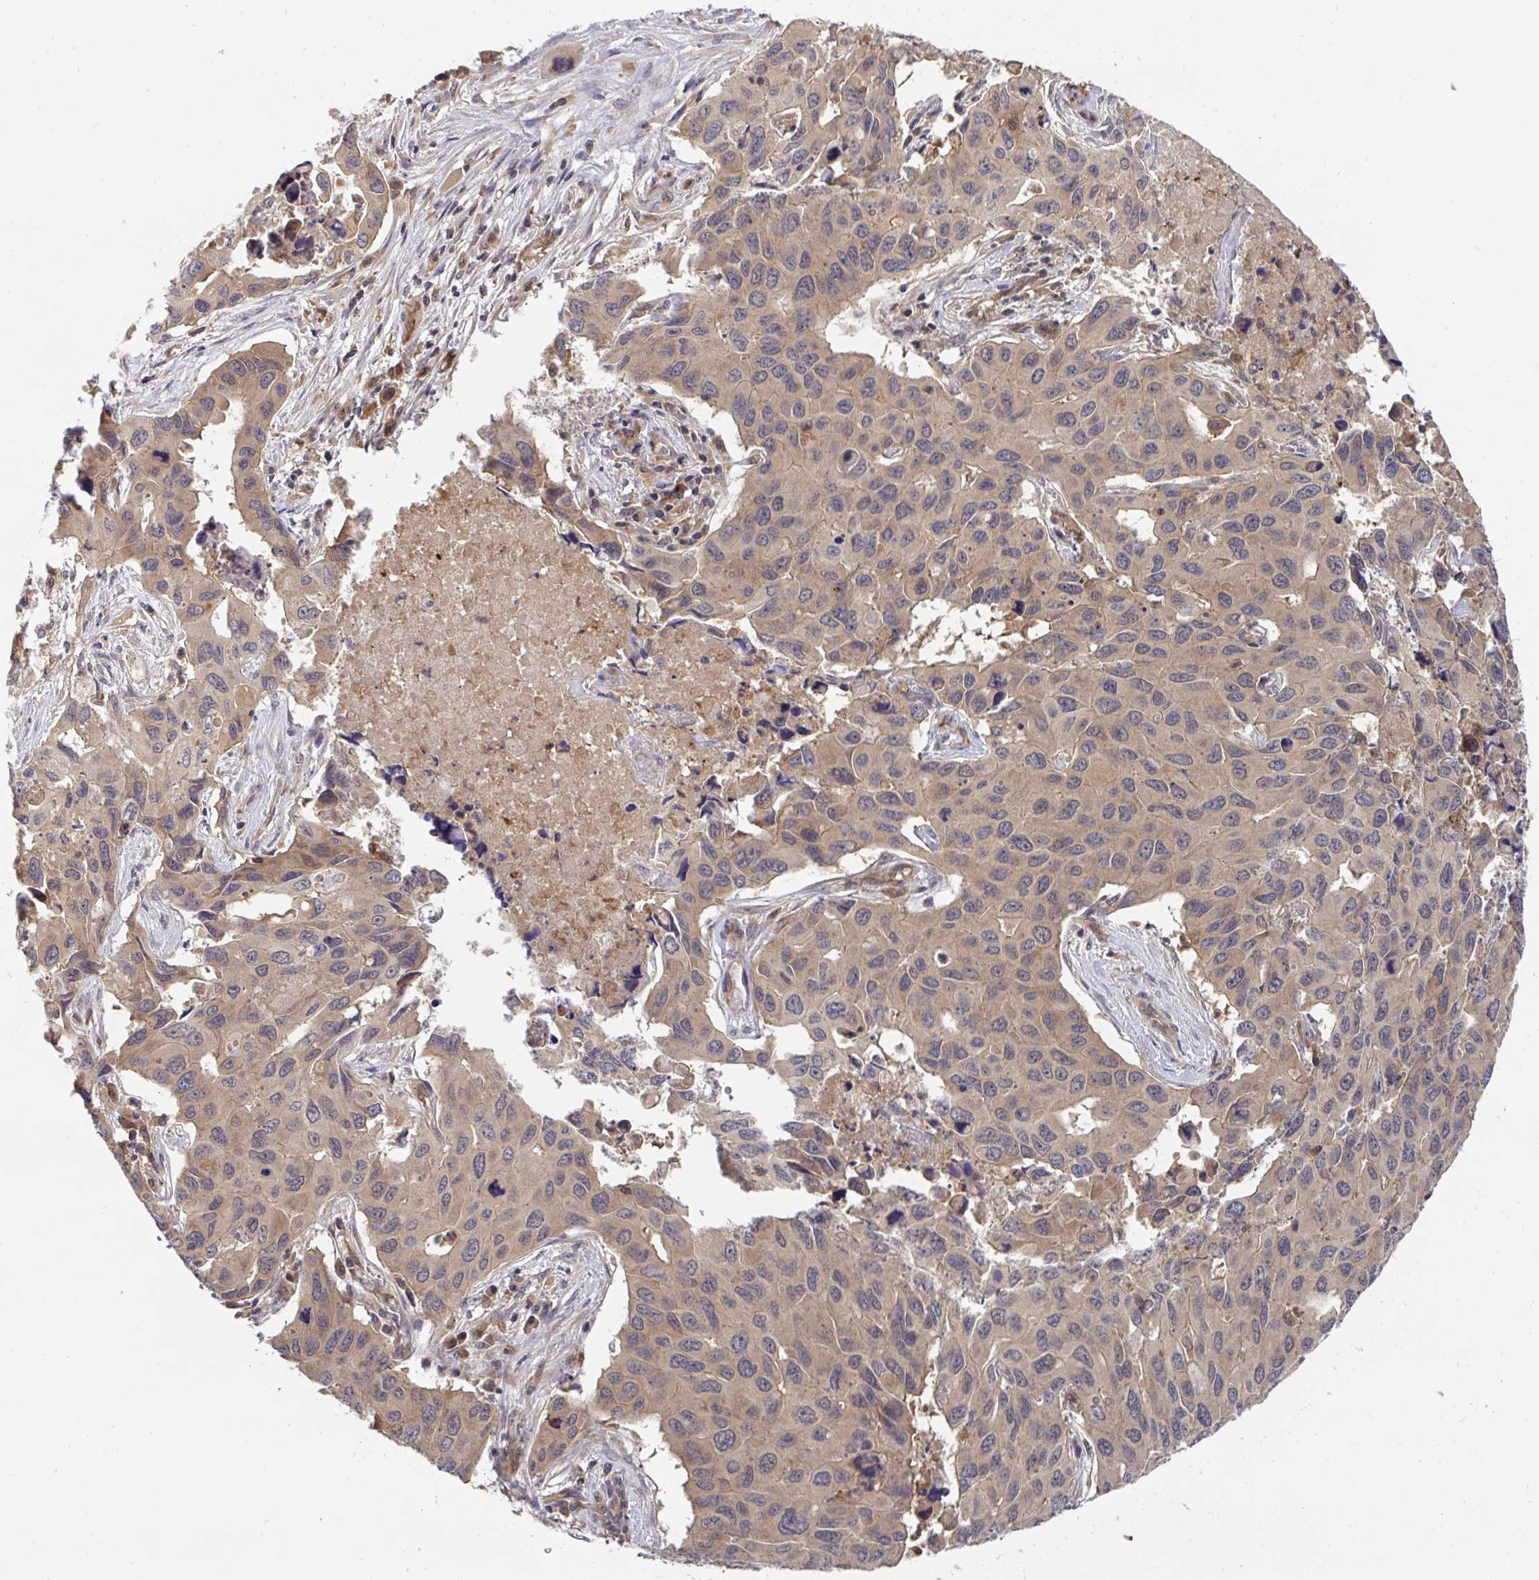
{"staining": {"intensity": "weak", "quantity": "25%-75%", "location": "cytoplasmic/membranous"}, "tissue": "lung cancer", "cell_type": "Tumor cells", "image_type": "cancer", "snomed": [{"axis": "morphology", "description": "Adenocarcinoma, NOS"}, {"axis": "topography", "description": "Lung"}], "caption": "Human adenocarcinoma (lung) stained with a brown dye displays weak cytoplasmic/membranous positive expression in about 25%-75% of tumor cells.", "gene": "TIGAR", "patient": {"sex": "male", "age": 64}}